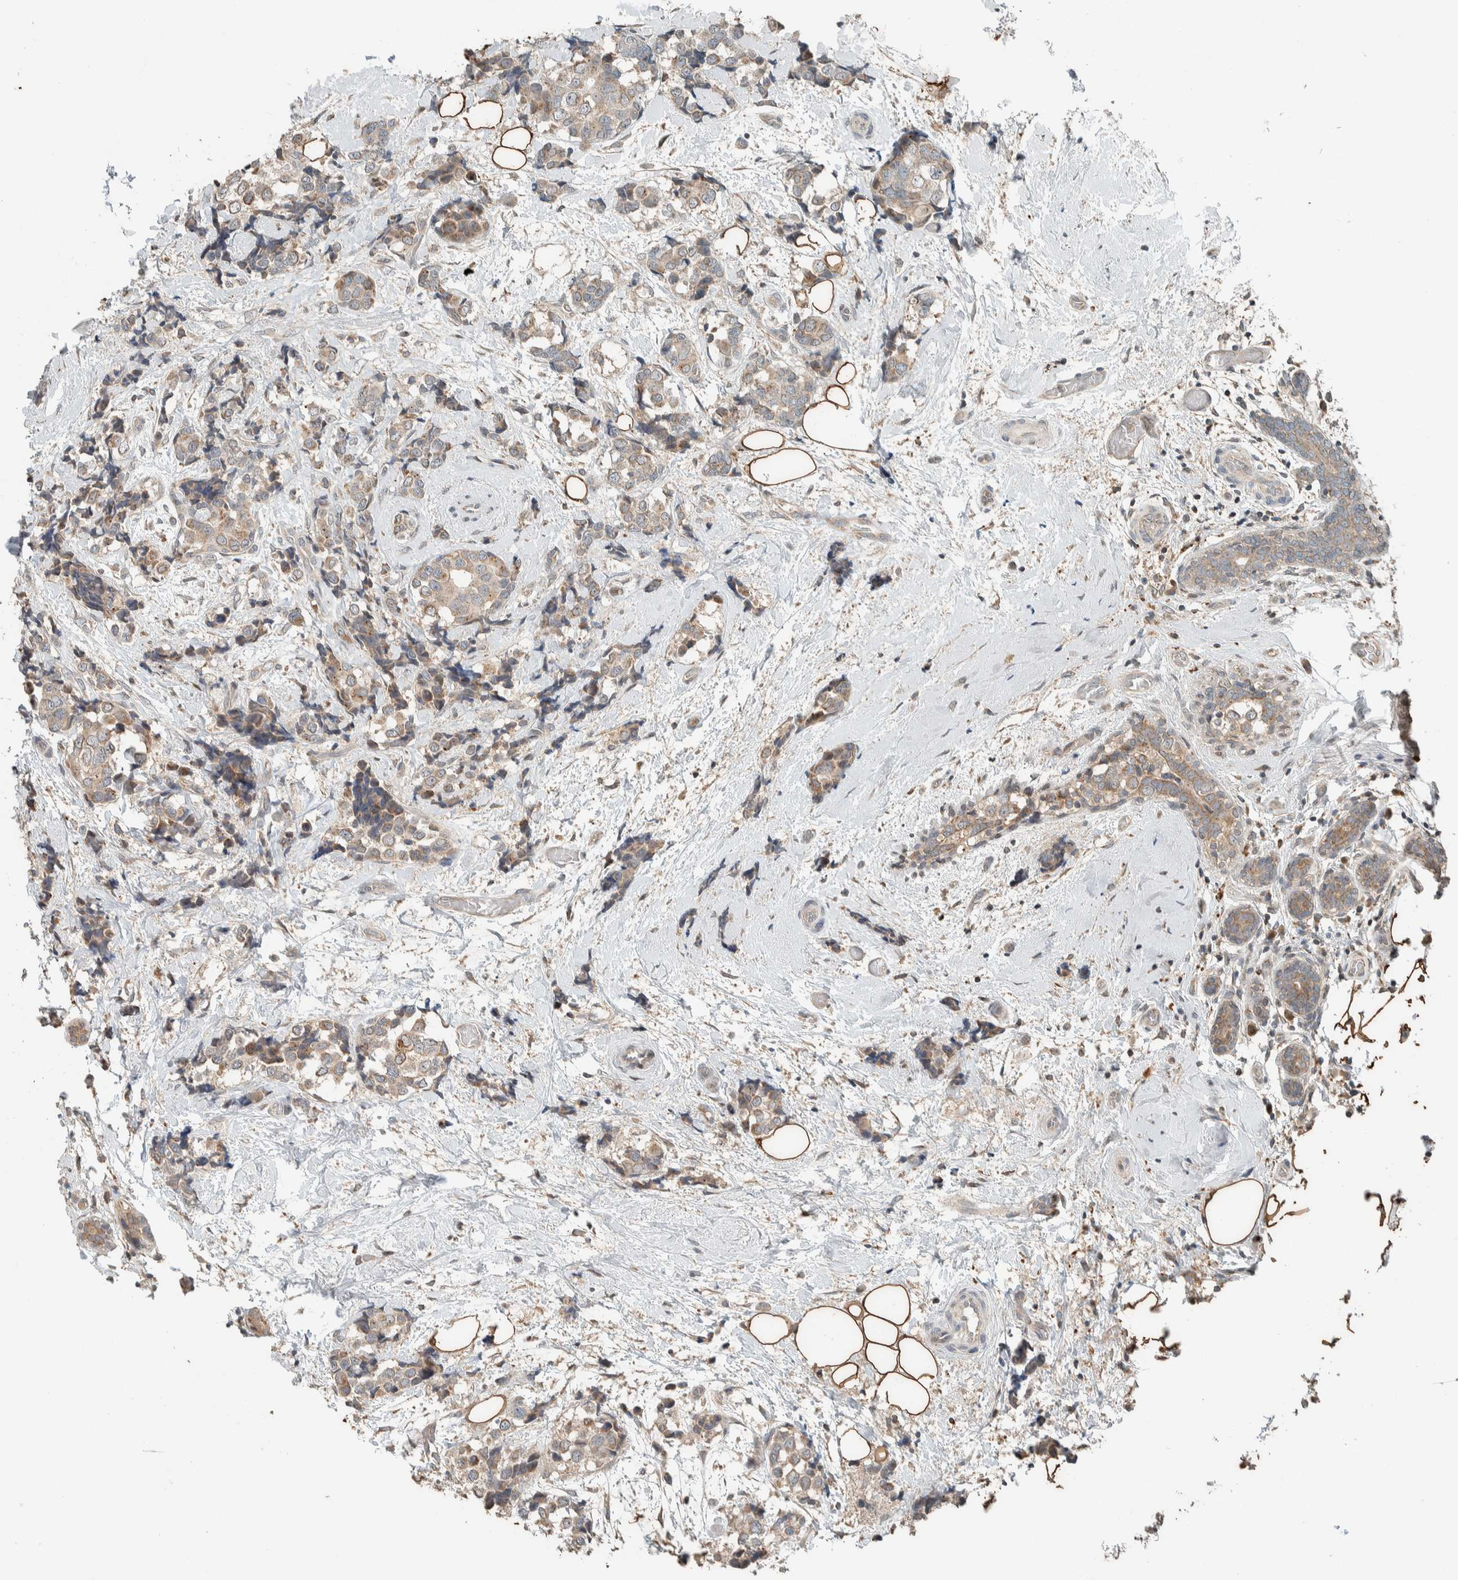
{"staining": {"intensity": "weak", "quantity": ">75%", "location": "cytoplasmic/membranous"}, "tissue": "breast cancer", "cell_type": "Tumor cells", "image_type": "cancer", "snomed": [{"axis": "morphology", "description": "Normal tissue, NOS"}, {"axis": "morphology", "description": "Duct carcinoma"}, {"axis": "topography", "description": "Breast"}], "caption": "There is low levels of weak cytoplasmic/membranous staining in tumor cells of invasive ductal carcinoma (breast), as demonstrated by immunohistochemical staining (brown color).", "gene": "NBR1", "patient": {"sex": "female", "age": 43}}